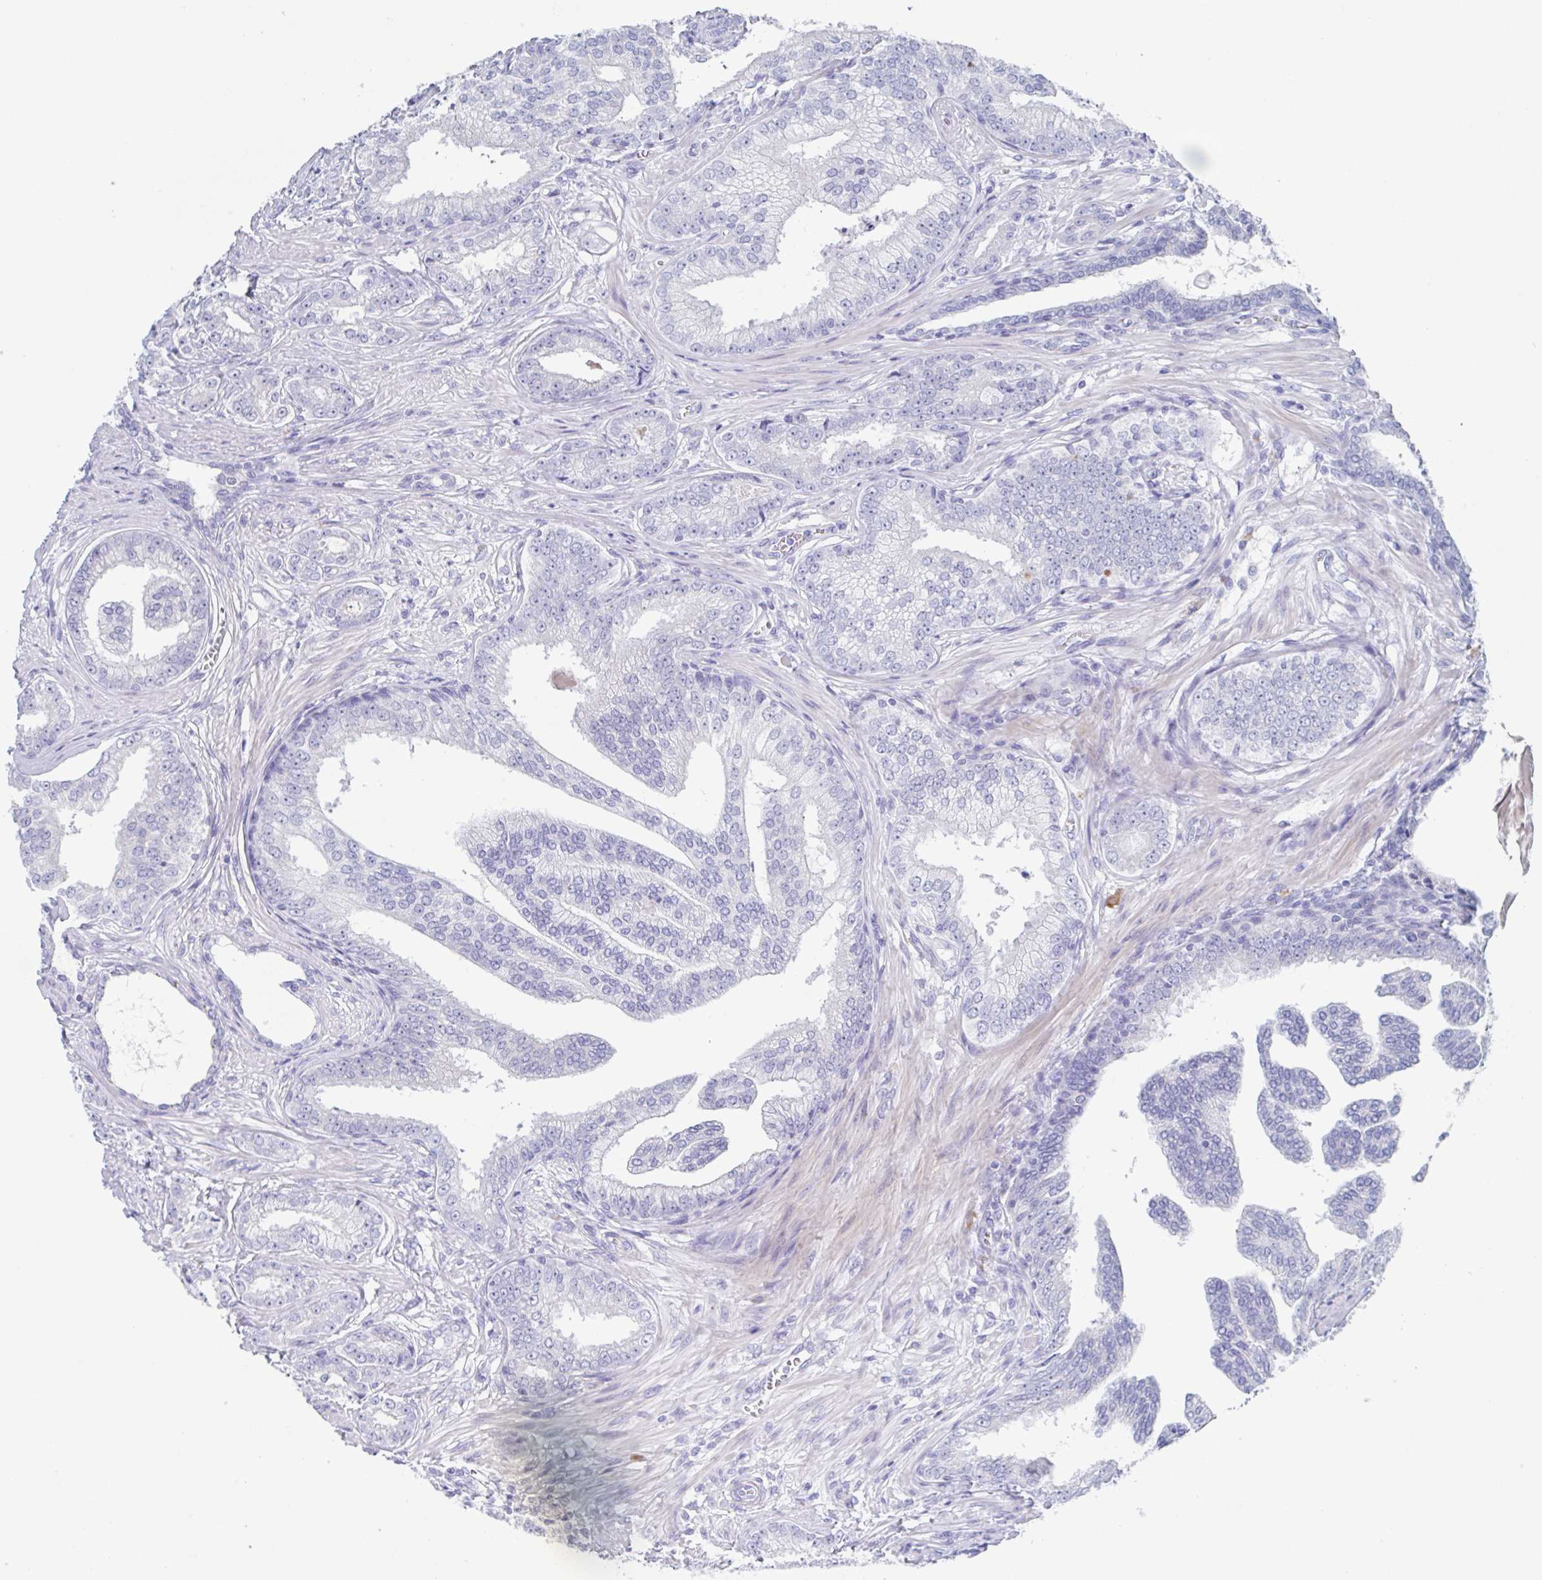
{"staining": {"intensity": "negative", "quantity": "none", "location": "none"}, "tissue": "prostate cancer", "cell_type": "Tumor cells", "image_type": "cancer", "snomed": [{"axis": "morphology", "description": "Adenocarcinoma, Low grade"}, {"axis": "topography", "description": "Prostate"}], "caption": "Human prostate adenocarcinoma (low-grade) stained for a protein using immunohistochemistry shows no staining in tumor cells.", "gene": "NOXRED1", "patient": {"sex": "male", "age": 61}}